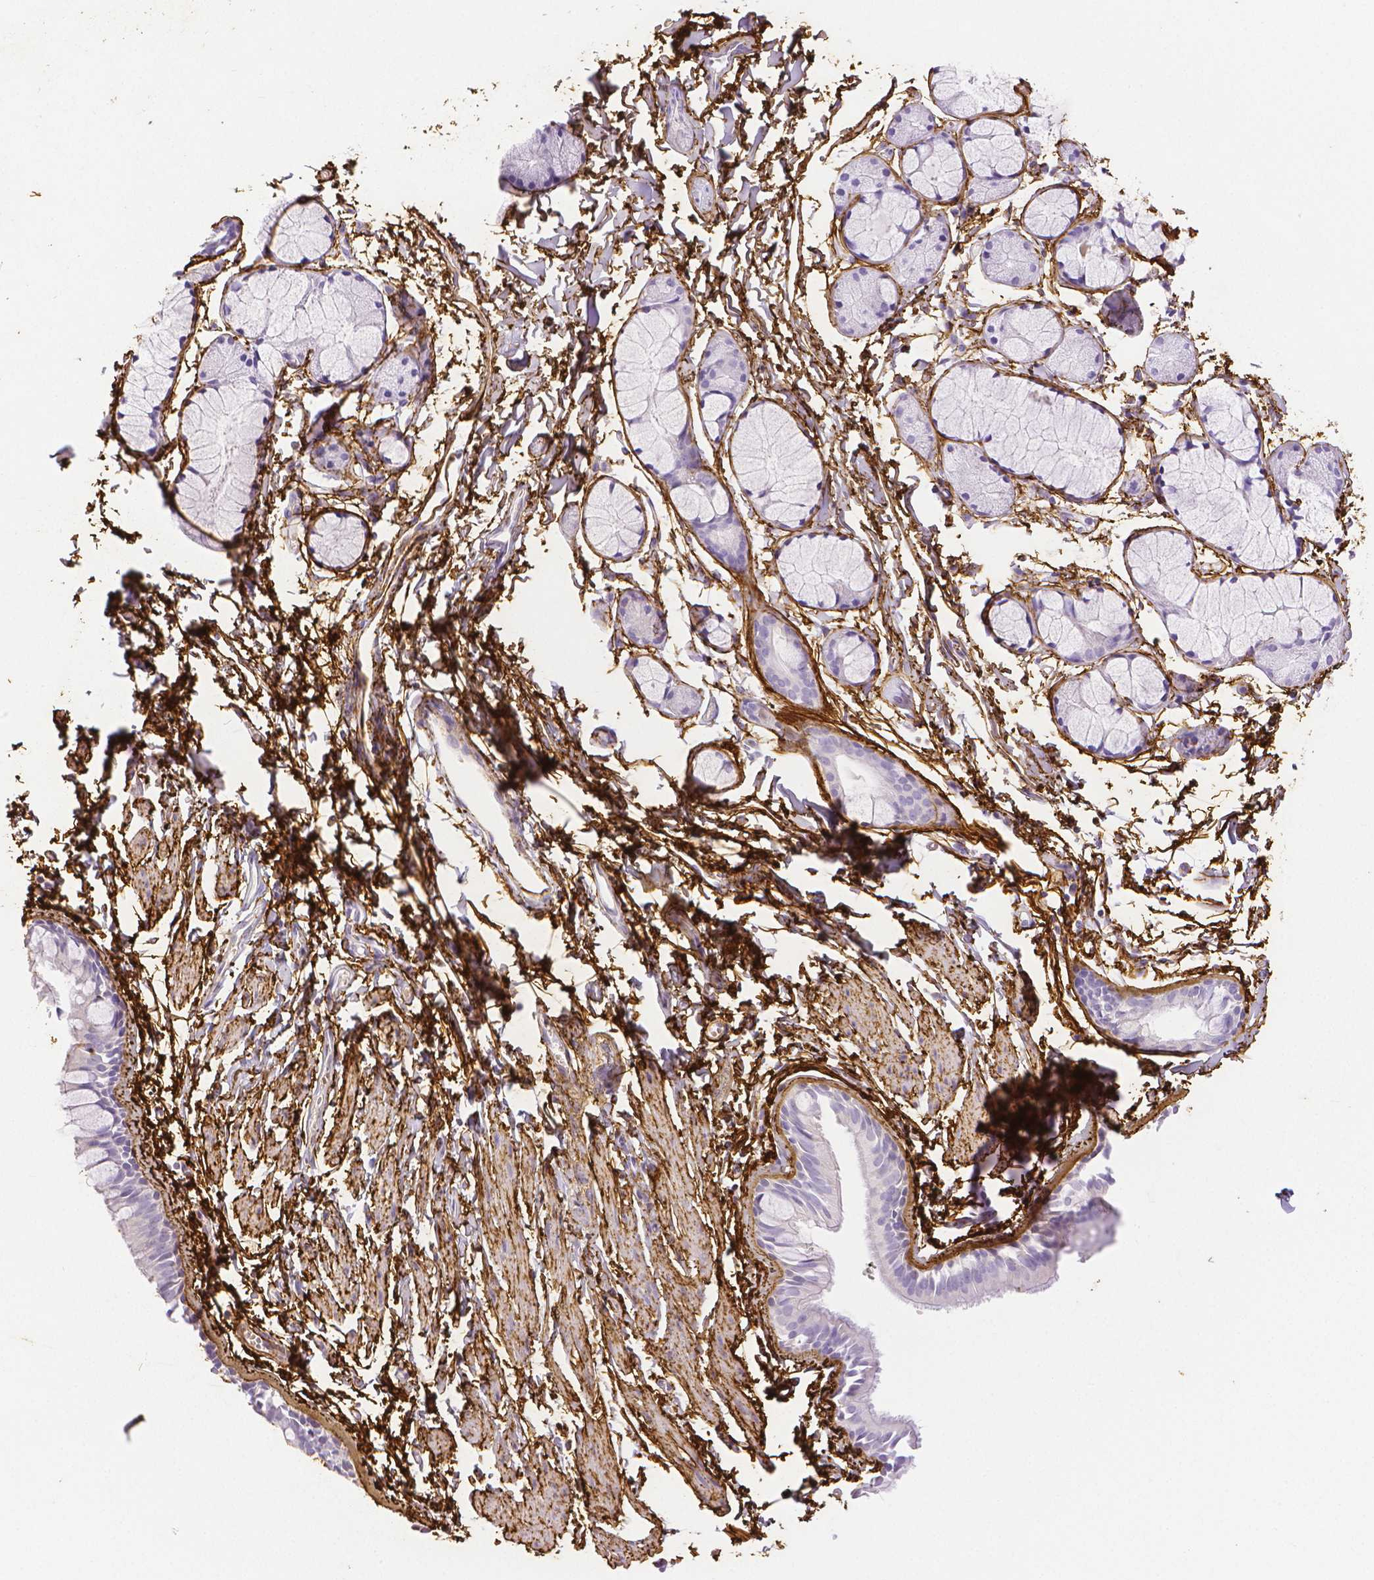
{"staining": {"intensity": "negative", "quantity": "none", "location": "none"}, "tissue": "bronchus", "cell_type": "Respiratory epithelial cells", "image_type": "normal", "snomed": [{"axis": "morphology", "description": "Normal tissue, NOS"}, {"axis": "topography", "description": "Cartilage tissue"}, {"axis": "topography", "description": "Bronchus"}], "caption": "Bronchus stained for a protein using IHC reveals no positivity respiratory epithelial cells.", "gene": "FBN1", "patient": {"sex": "female", "age": 59}}